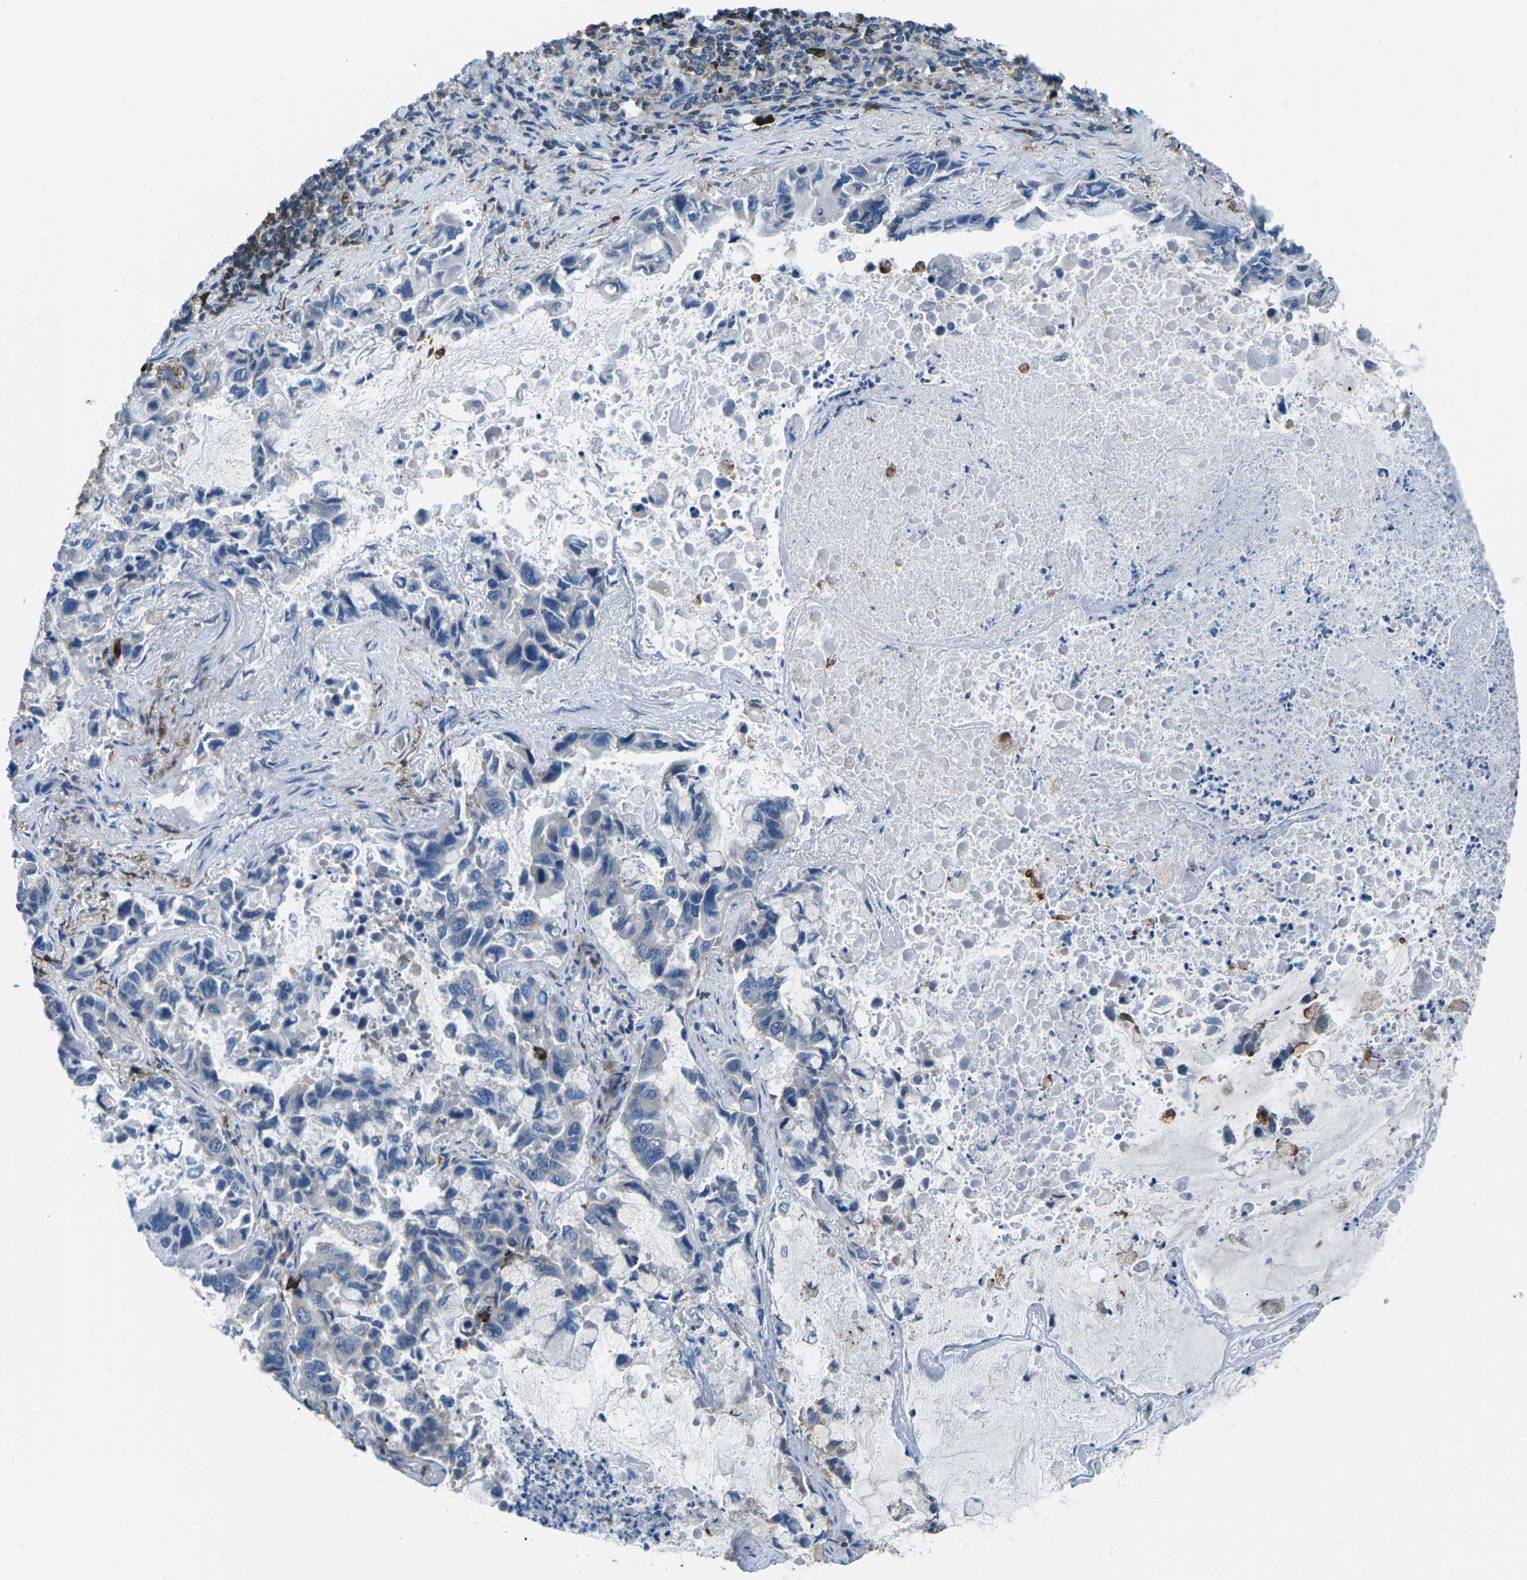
{"staining": {"intensity": "negative", "quantity": "none", "location": "none"}, "tissue": "lung cancer", "cell_type": "Tumor cells", "image_type": "cancer", "snomed": [{"axis": "morphology", "description": "Adenocarcinoma, NOS"}, {"axis": "topography", "description": "Lung"}], "caption": "Adenocarcinoma (lung) was stained to show a protein in brown. There is no significant staining in tumor cells.", "gene": "PTPN1", "patient": {"sex": "male", "age": 64}}